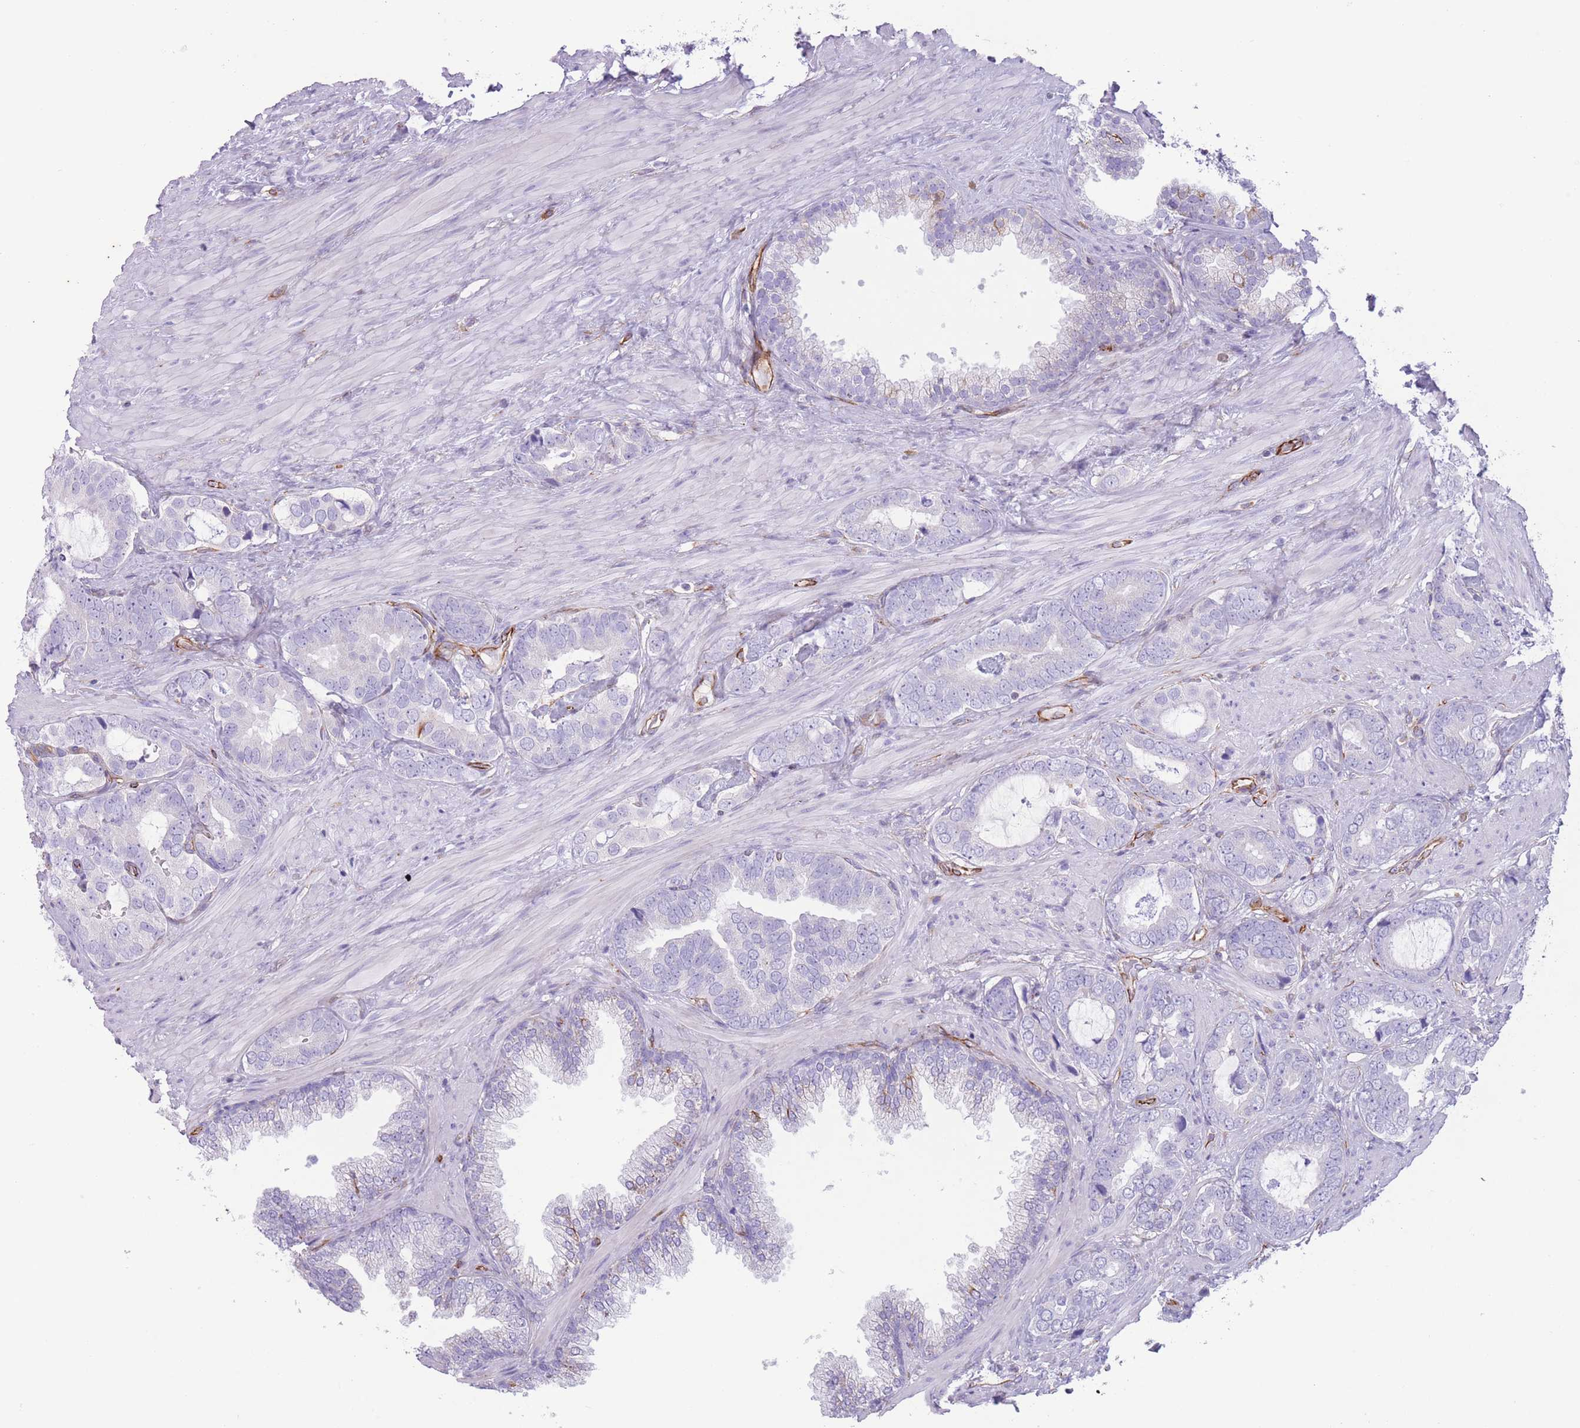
{"staining": {"intensity": "negative", "quantity": "none", "location": "none"}, "tissue": "prostate cancer", "cell_type": "Tumor cells", "image_type": "cancer", "snomed": [{"axis": "morphology", "description": "Adenocarcinoma, High grade"}, {"axis": "topography", "description": "Prostate"}], "caption": "The image displays no significant expression in tumor cells of adenocarcinoma (high-grade) (prostate). (DAB (3,3'-diaminobenzidine) immunohistochemistry, high magnification).", "gene": "PTCD1", "patient": {"sex": "male", "age": 71}}